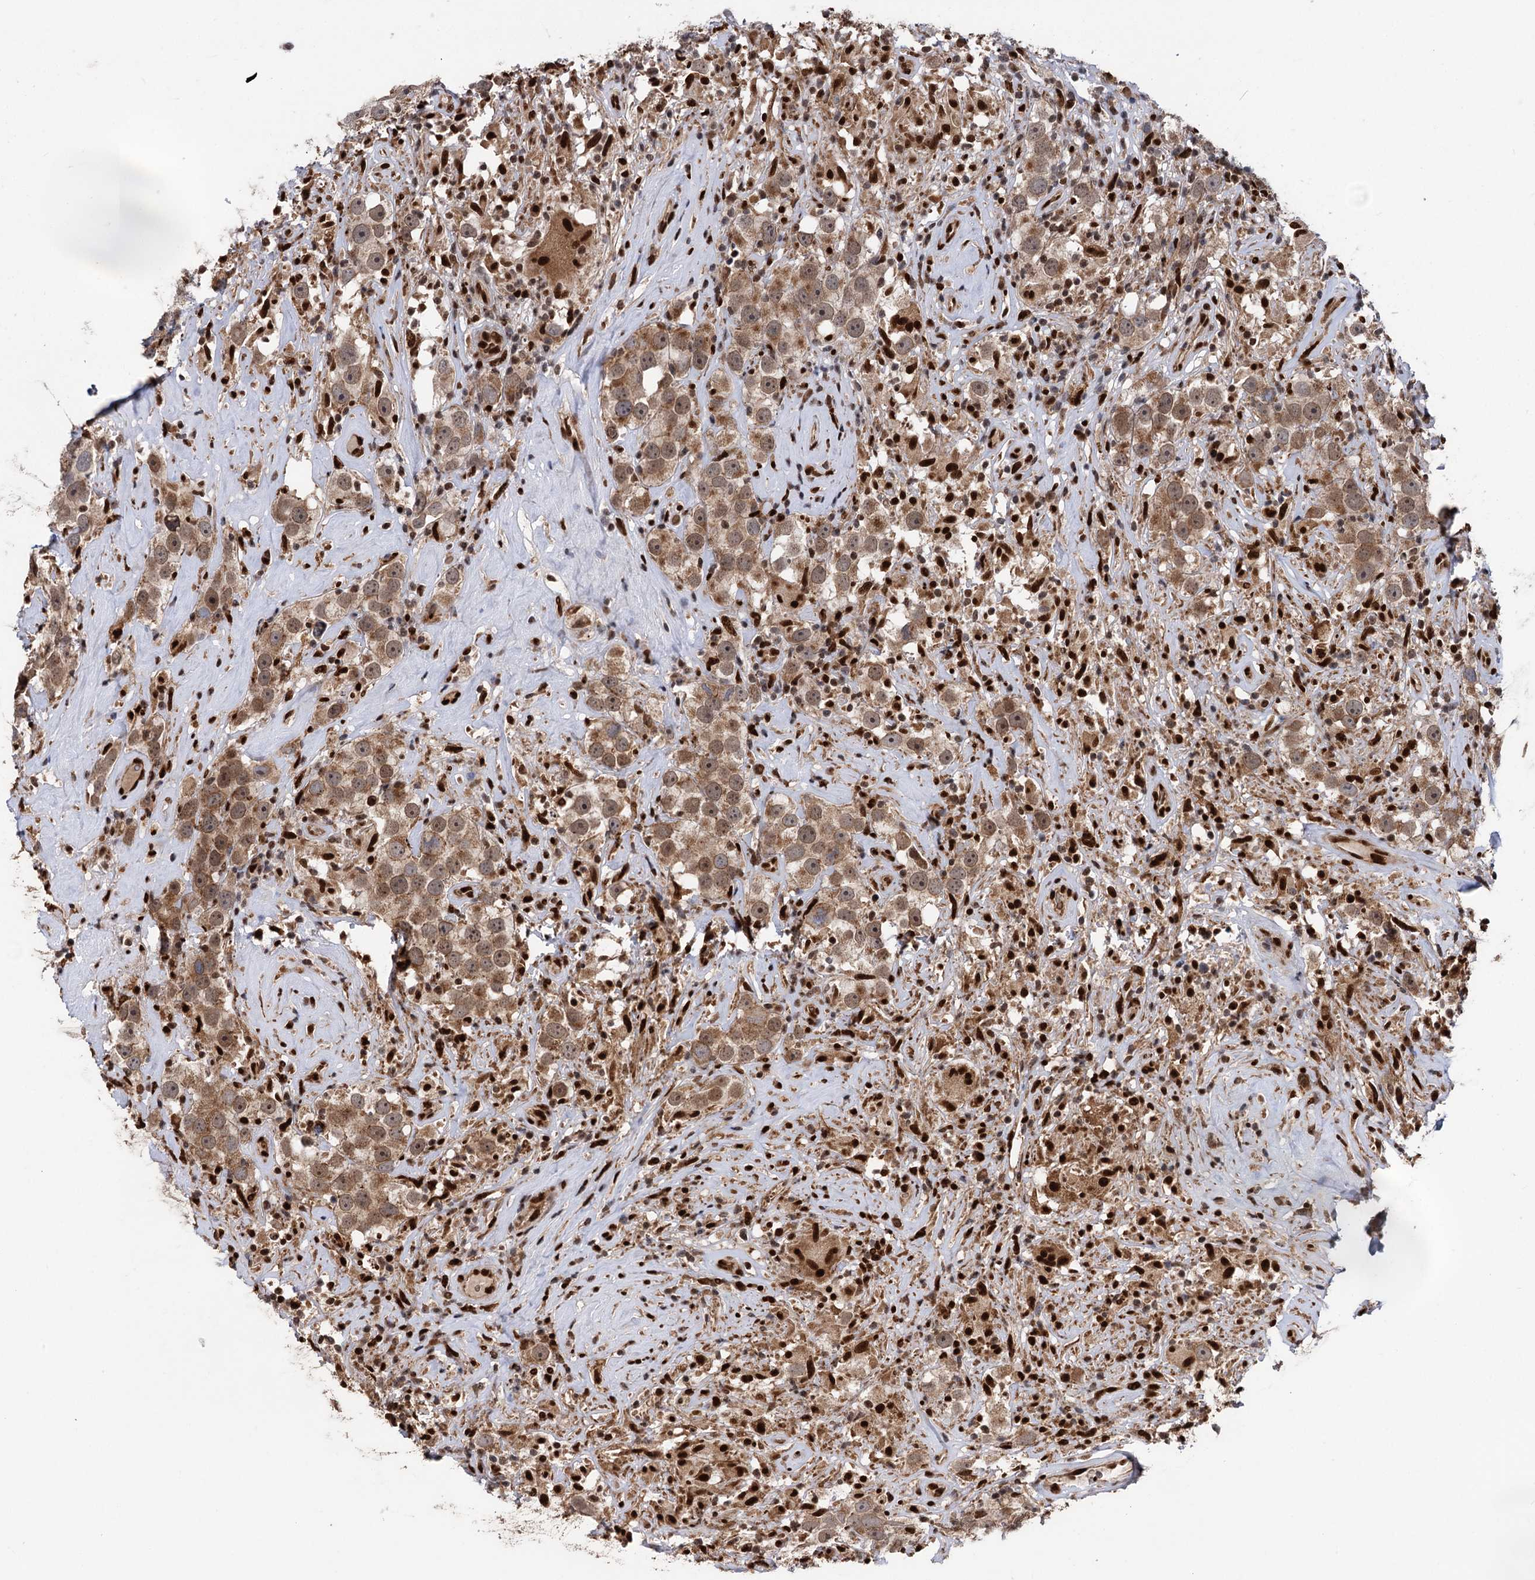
{"staining": {"intensity": "moderate", "quantity": ">75%", "location": "cytoplasmic/membranous,nuclear"}, "tissue": "testis cancer", "cell_type": "Tumor cells", "image_type": "cancer", "snomed": [{"axis": "morphology", "description": "Seminoma, NOS"}, {"axis": "topography", "description": "Testis"}], "caption": "Moderate cytoplasmic/membranous and nuclear protein staining is appreciated in approximately >75% of tumor cells in testis cancer (seminoma).", "gene": "MESD", "patient": {"sex": "male", "age": 49}}